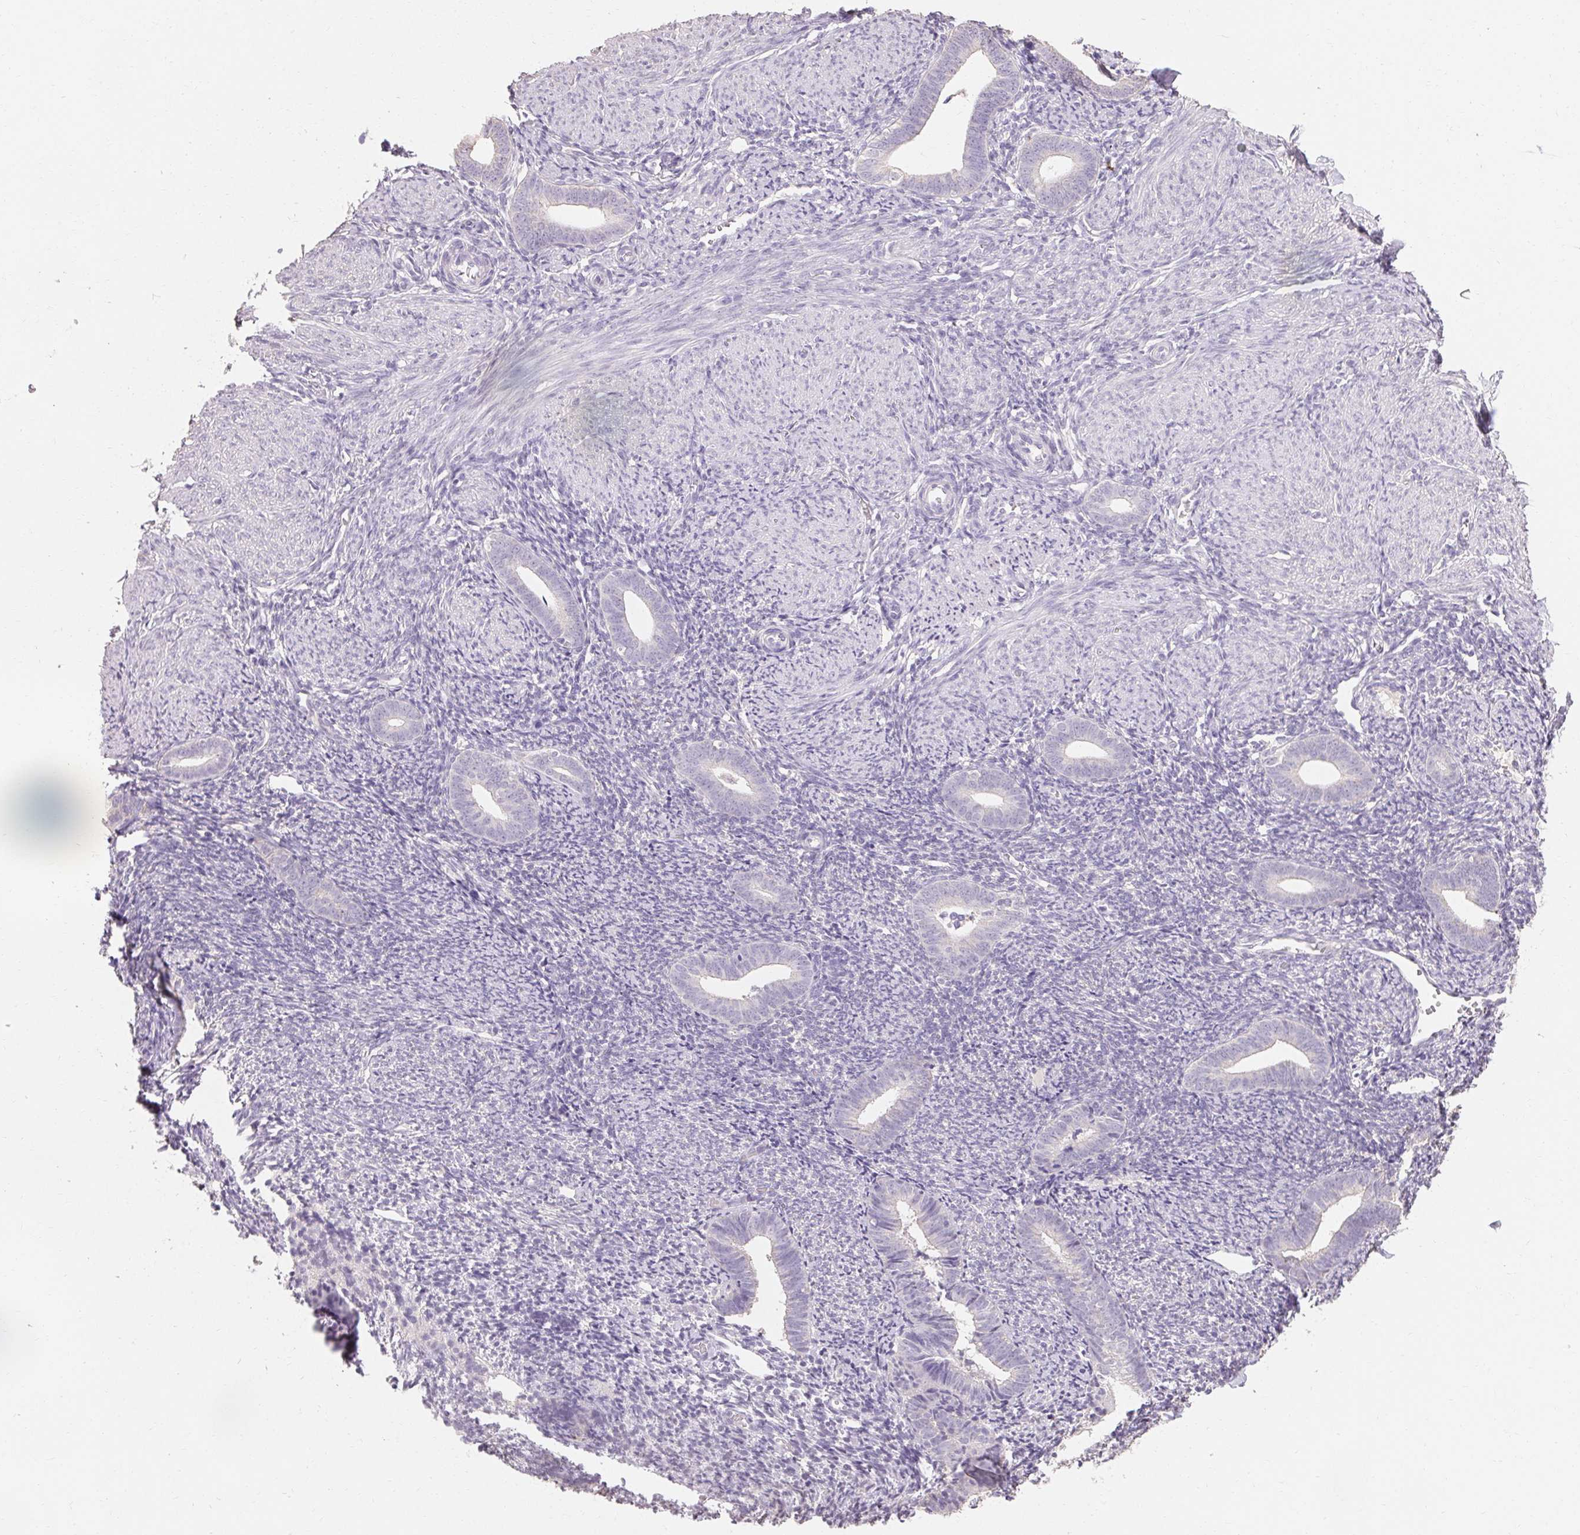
{"staining": {"intensity": "negative", "quantity": "none", "location": "none"}, "tissue": "endometrium", "cell_type": "Cells in endometrial stroma", "image_type": "normal", "snomed": [{"axis": "morphology", "description": "Normal tissue, NOS"}, {"axis": "topography", "description": "Endometrium"}], "caption": "Histopathology image shows no protein expression in cells in endometrial stroma of benign endometrium.", "gene": "MAP7D2", "patient": {"sex": "female", "age": 39}}